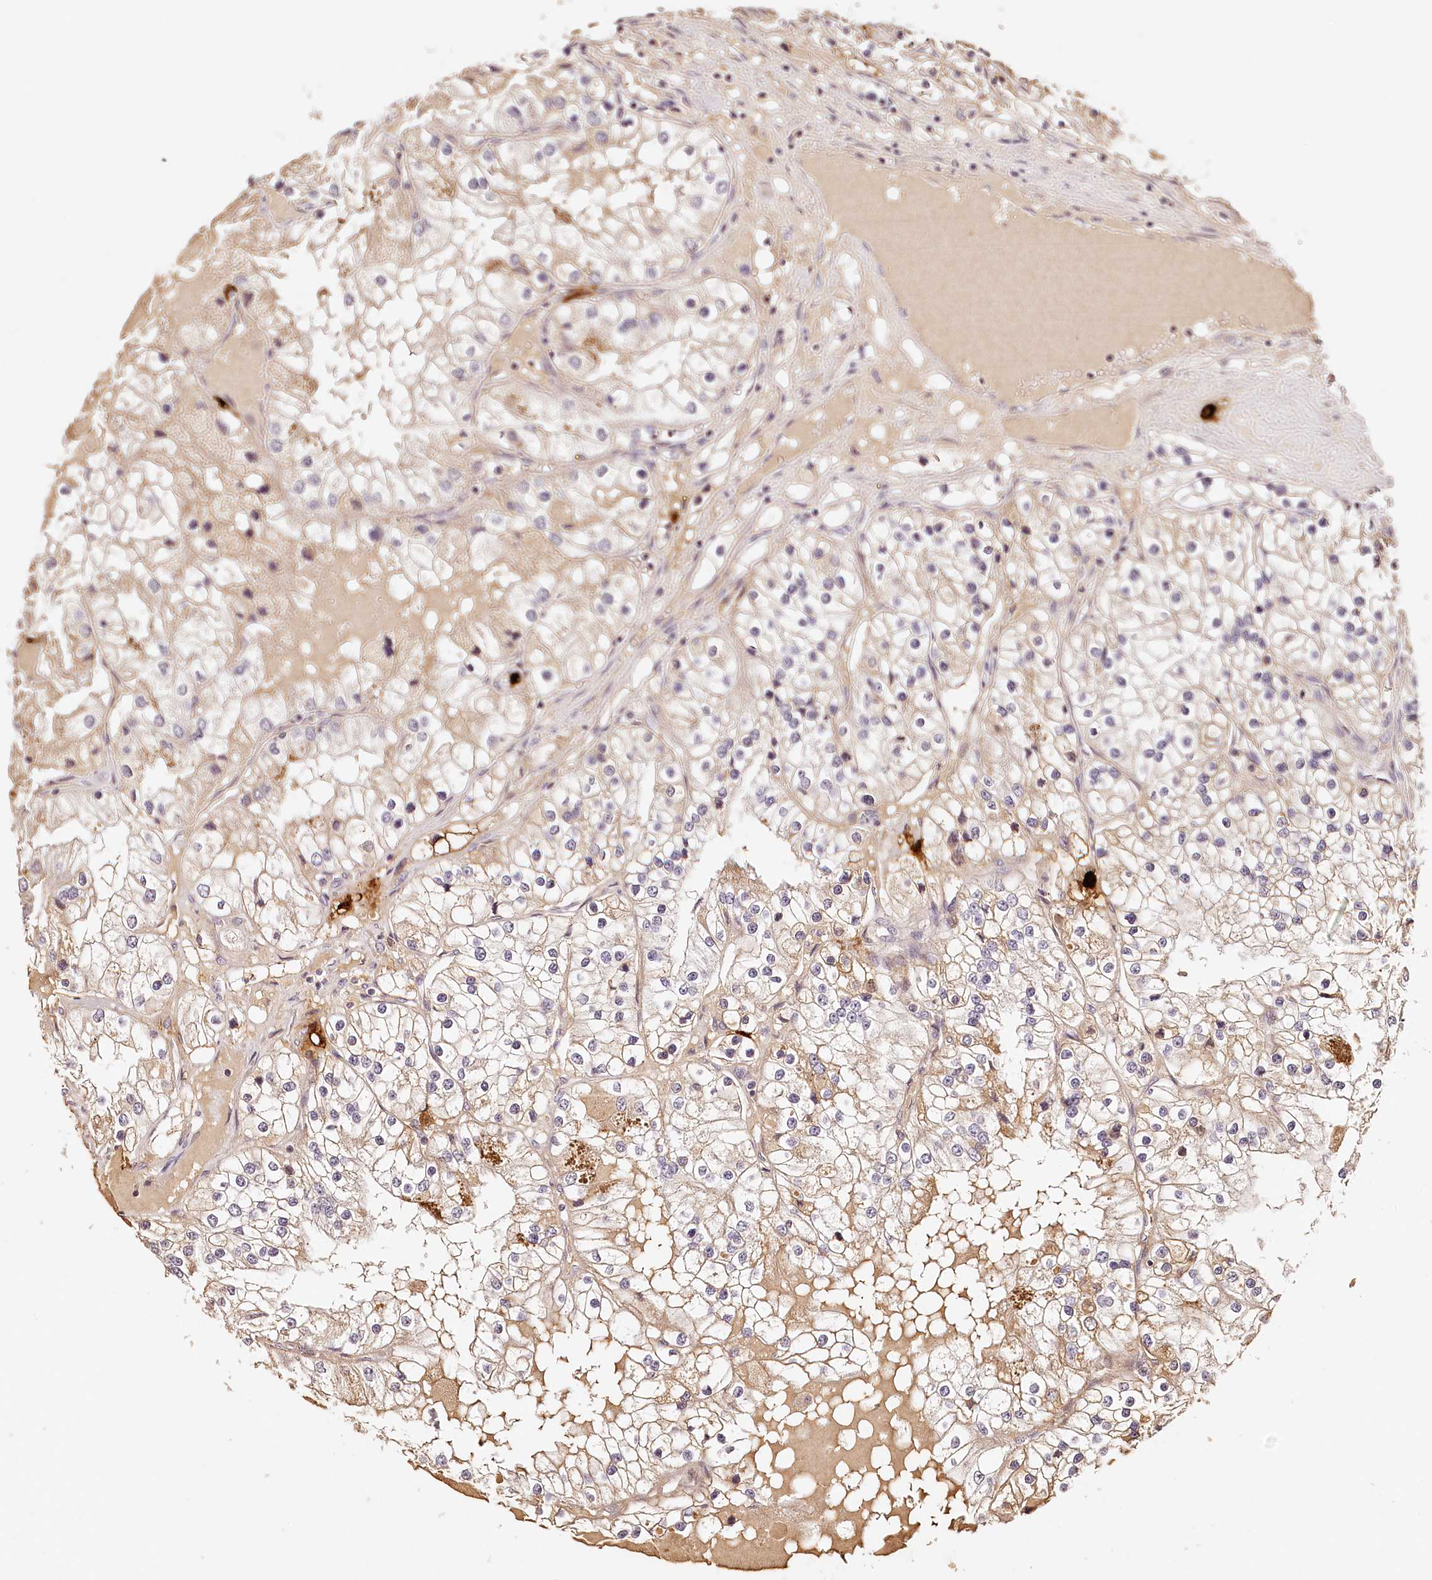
{"staining": {"intensity": "weak", "quantity": "25%-75%", "location": "cytoplasmic/membranous"}, "tissue": "renal cancer", "cell_type": "Tumor cells", "image_type": "cancer", "snomed": [{"axis": "morphology", "description": "Adenocarcinoma, NOS"}, {"axis": "topography", "description": "Kidney"}], "caption": "Protein positivity by immunohistochemistry (IHC) reveals weak cytoplasmic/membranous expression in about 25%-75% of tumor cells in renal adenocarcinoma.", "gene": "SYNGR1", "patient": {"sex": "male", "age": 68}}